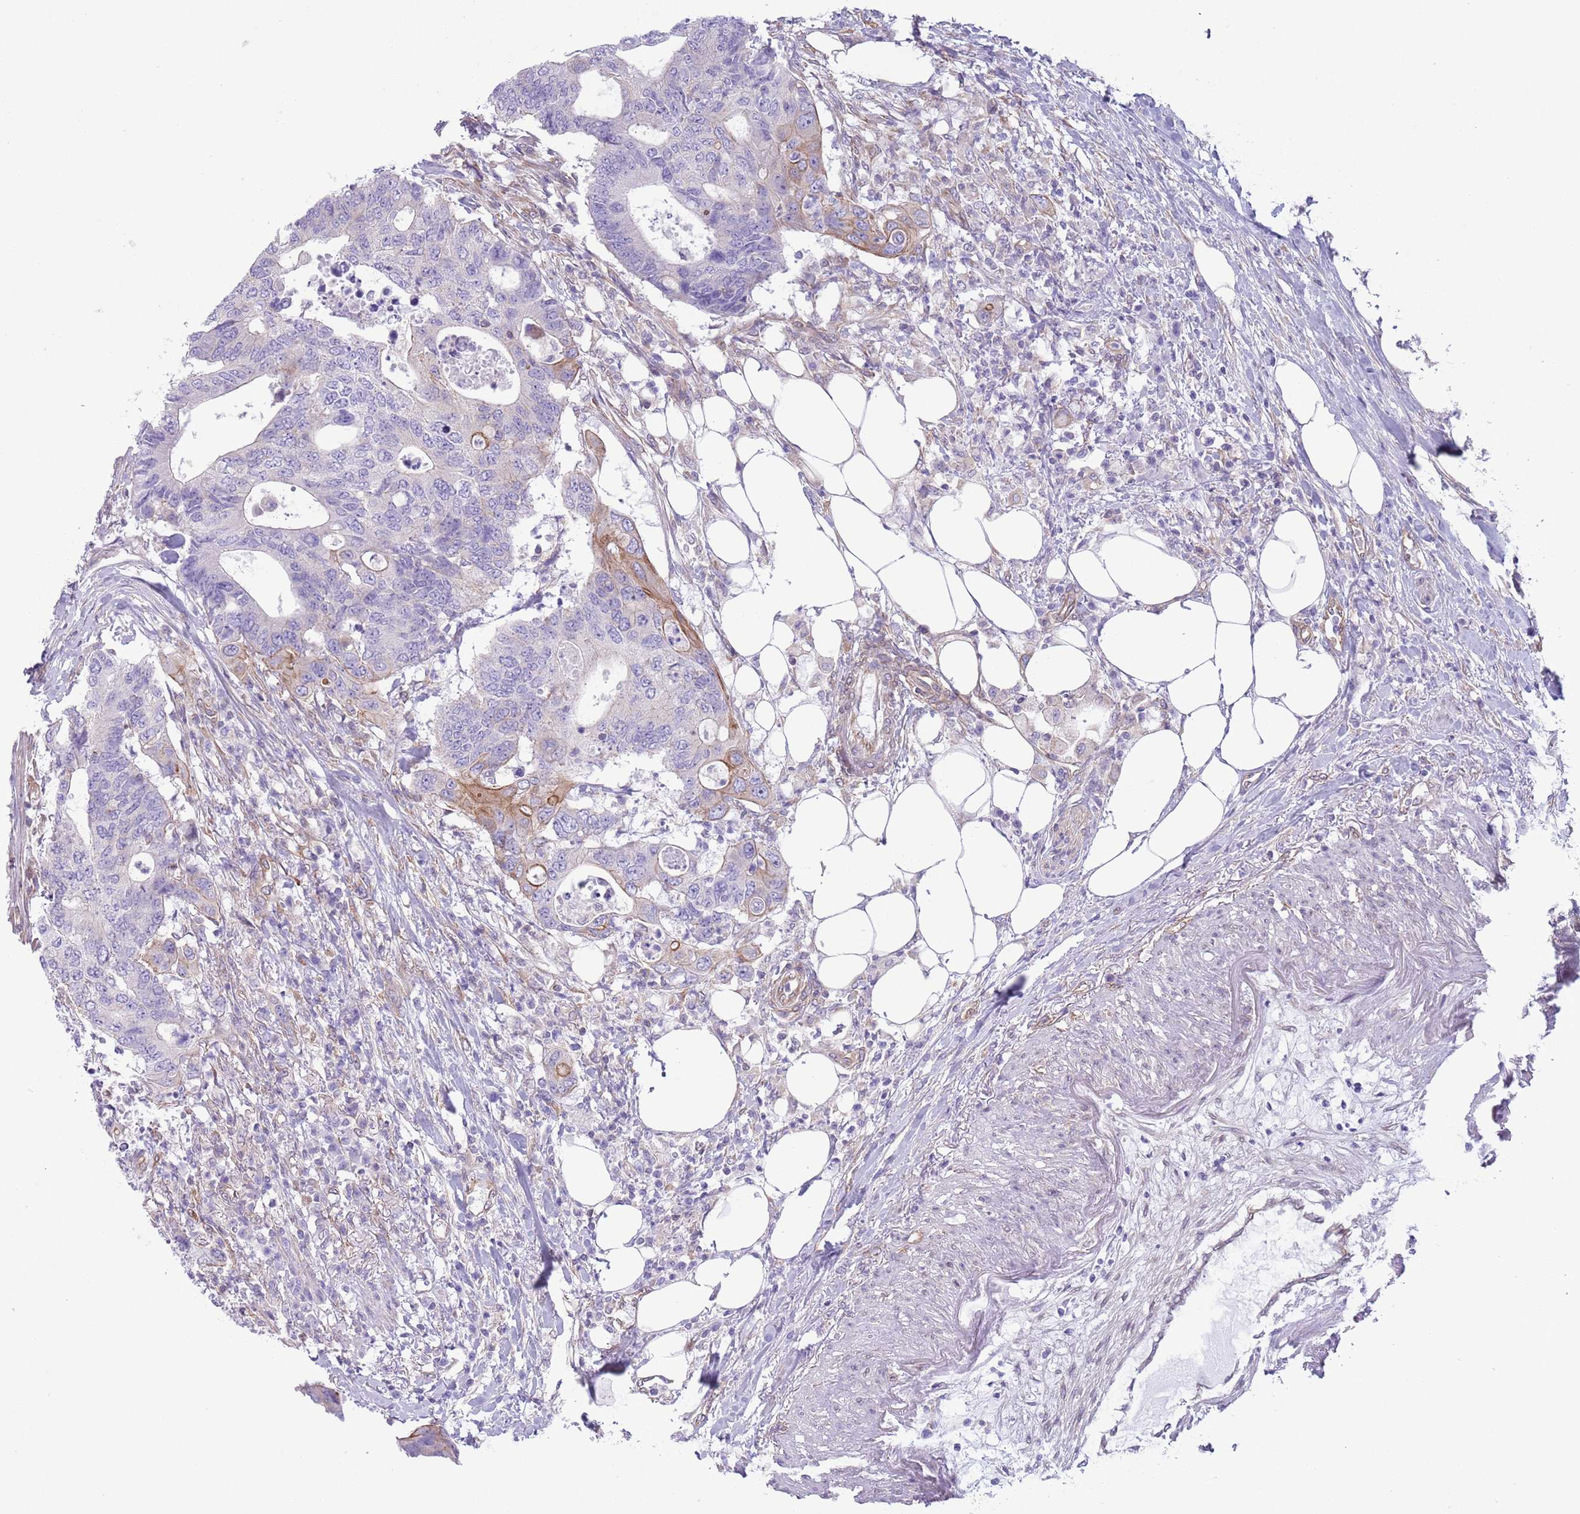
{"staining": {"intensity": "moderate", "quantity": "<25%", "location": "cytoplasmic/membranous"}, "tissue": "colorectal cancer", "cell_type": "Tumor cells", "image_type": "cancer", "snomed": [{"axis": "morphology", "description": "Adenocarcinoma, NOS"}, {"axis": "topography", "description": "Colon"}], "caption": "Approximately <25% of tumor cells in human colorectal cancer demonstrate moderate cytoplasmic/membranous protein positivity as visualized by brown immunohistochemical staining.", "gene": "RBP3", "patient": {"sex": "male", "age": 71}}